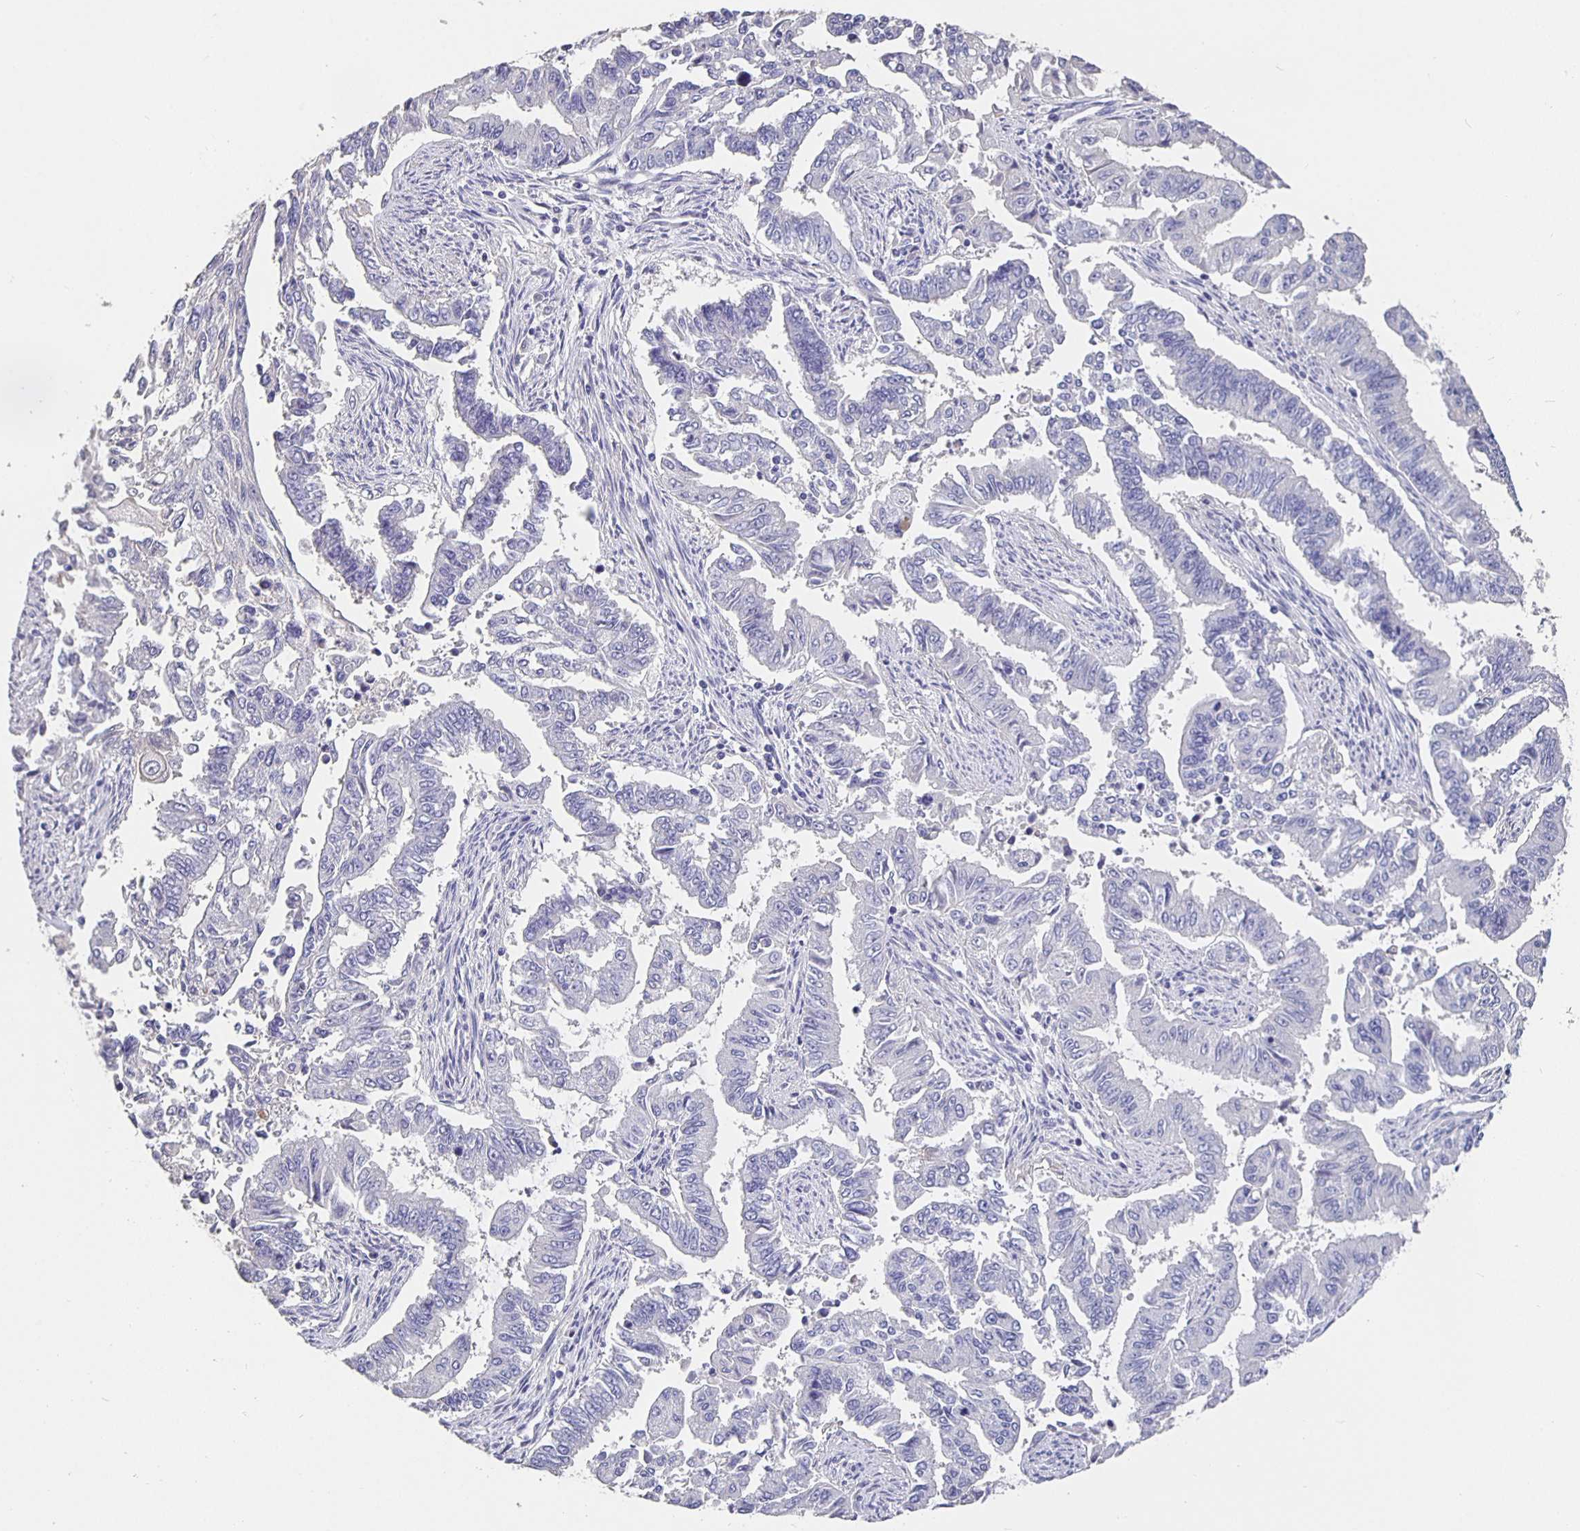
{"staining": {"intensity": "negative", "quantity": "none", "location": "none"}, "tissue": "endometrial cancer", "cell_type": "Tumor cells", "image_type": "cancer", "snomed": [{"axis": "morphology", "description": "Adenocarcinoma, NOS"}, {"axis": "topography", "description": "Uterus"}], "caption": "This is a image of immunohistochemistry (IHC) staining of endometrial adenocarcinoma, which shows no staining in tumor cells.", "gene": "CFAP74", "patient": {"sex": "female", "age": 59}}